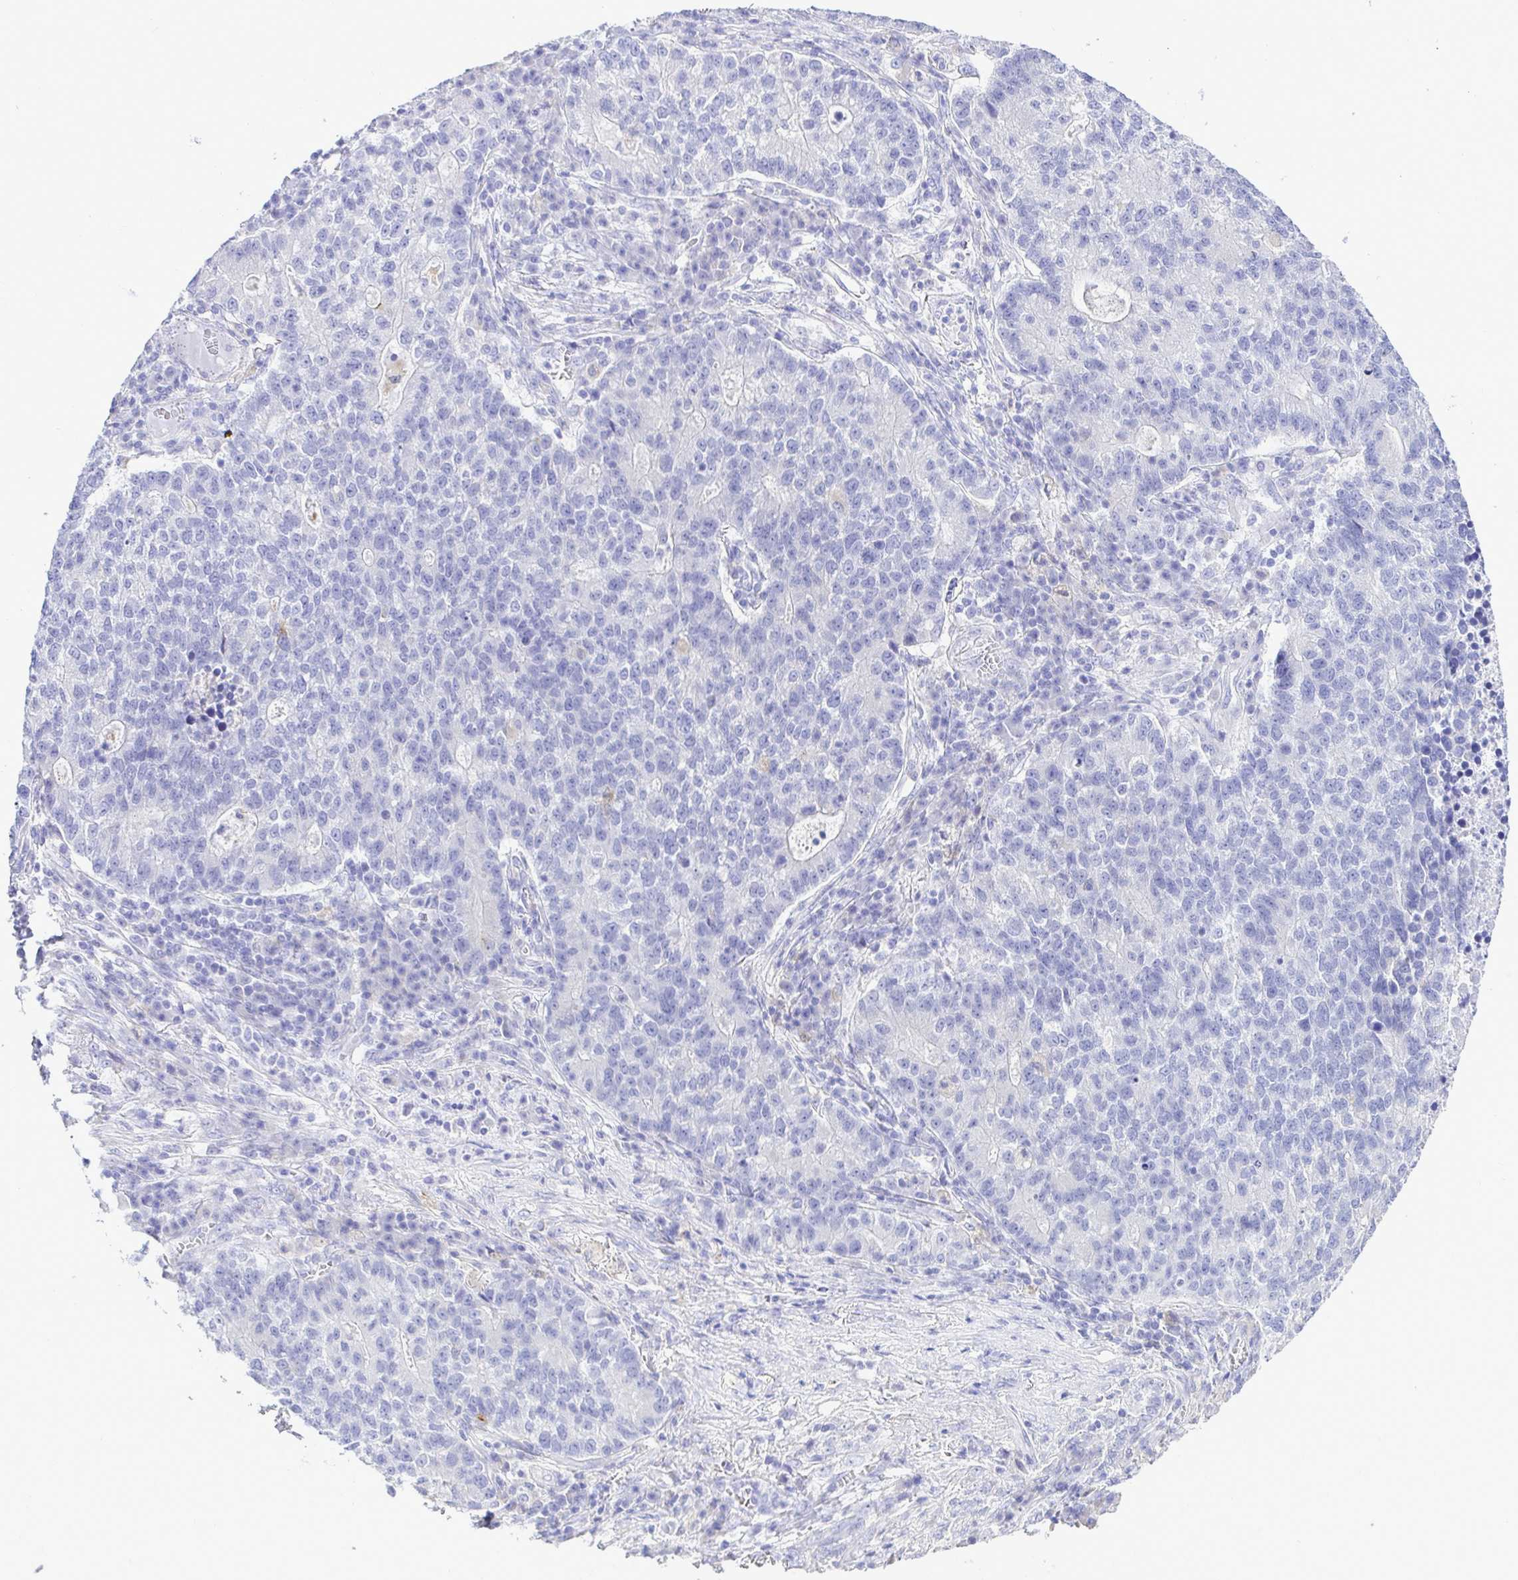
{"staining": {"intensity": "negative", "quantity": "none", "location": "none"}, "tissue": "lung cancer", "cell_type": "Tumor cells", "image_type": "cancer", "snomed": [{"axis": "morphology", "description": "Adenocarcinoma, NOS"}, {"axis": "topography", "description": "Lung"}], "caption": "IHC of lung cancer (adenocarcinoma) reveals no expression in tumor cells.", "gene": "BACE2", "patient": {"sex": "male", "age": 57}}